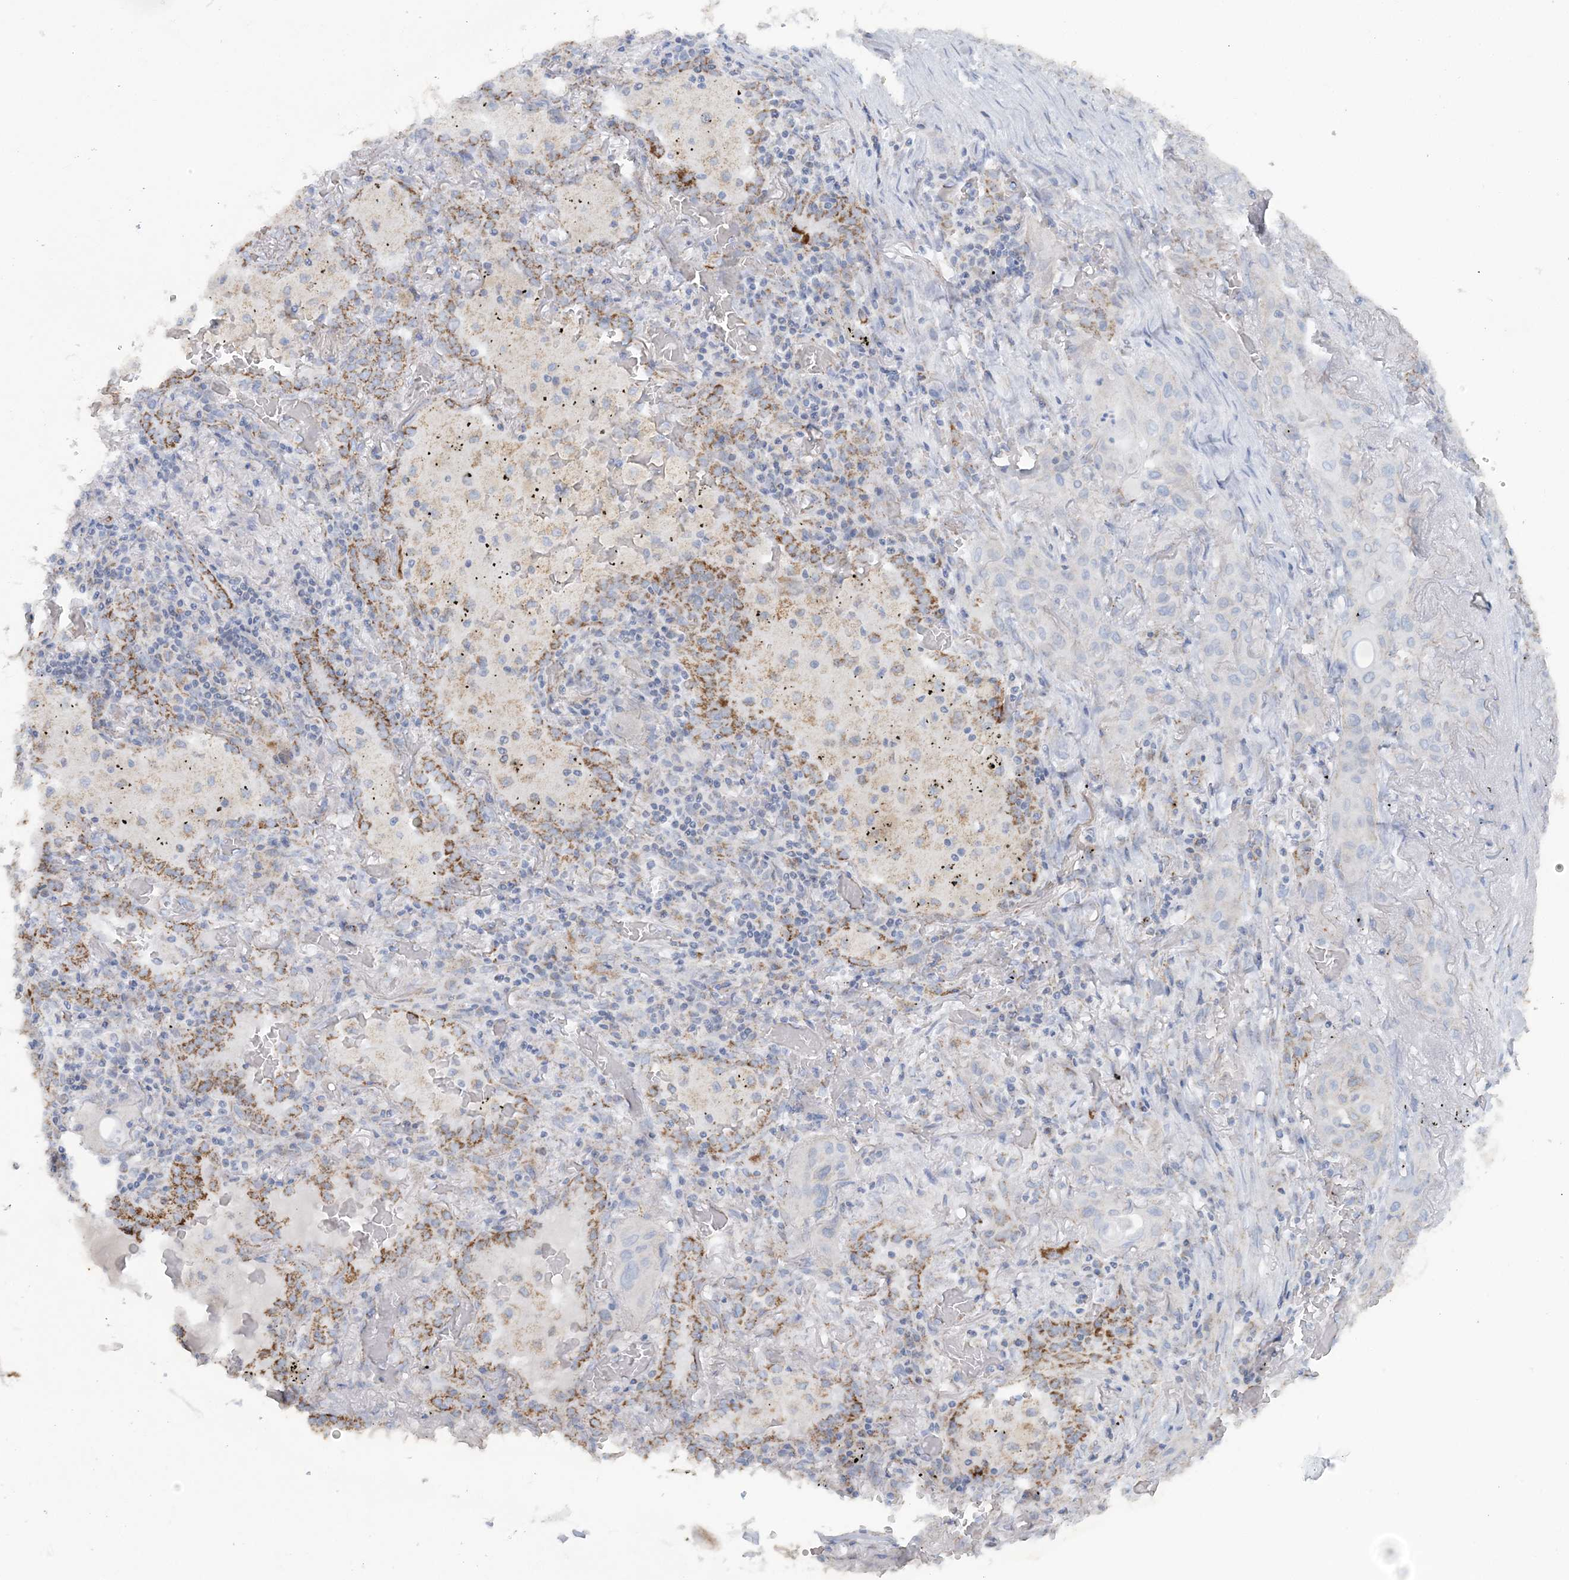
{"staining": {"intensity": "negative", "quantity": "none", "location": "none"}, "tissue": "lung cancer", "cell_type": "Tumor cells", "image_type": "cancer", "snomed": [{"axis": "morphology", "description": "Squamous cell carcinoma, NOS"}, {"axis": "topography", "description": "Lung"}], "caption": "An immunohistochemistry histopathology image of lung cancer (squamous cell carcinoma) is shown. There is no staining in tumor cells of lung cancer (squamous cell carcinoma).", "gene": "PCCB", "patient": {"sex": "female", "age": 47}}